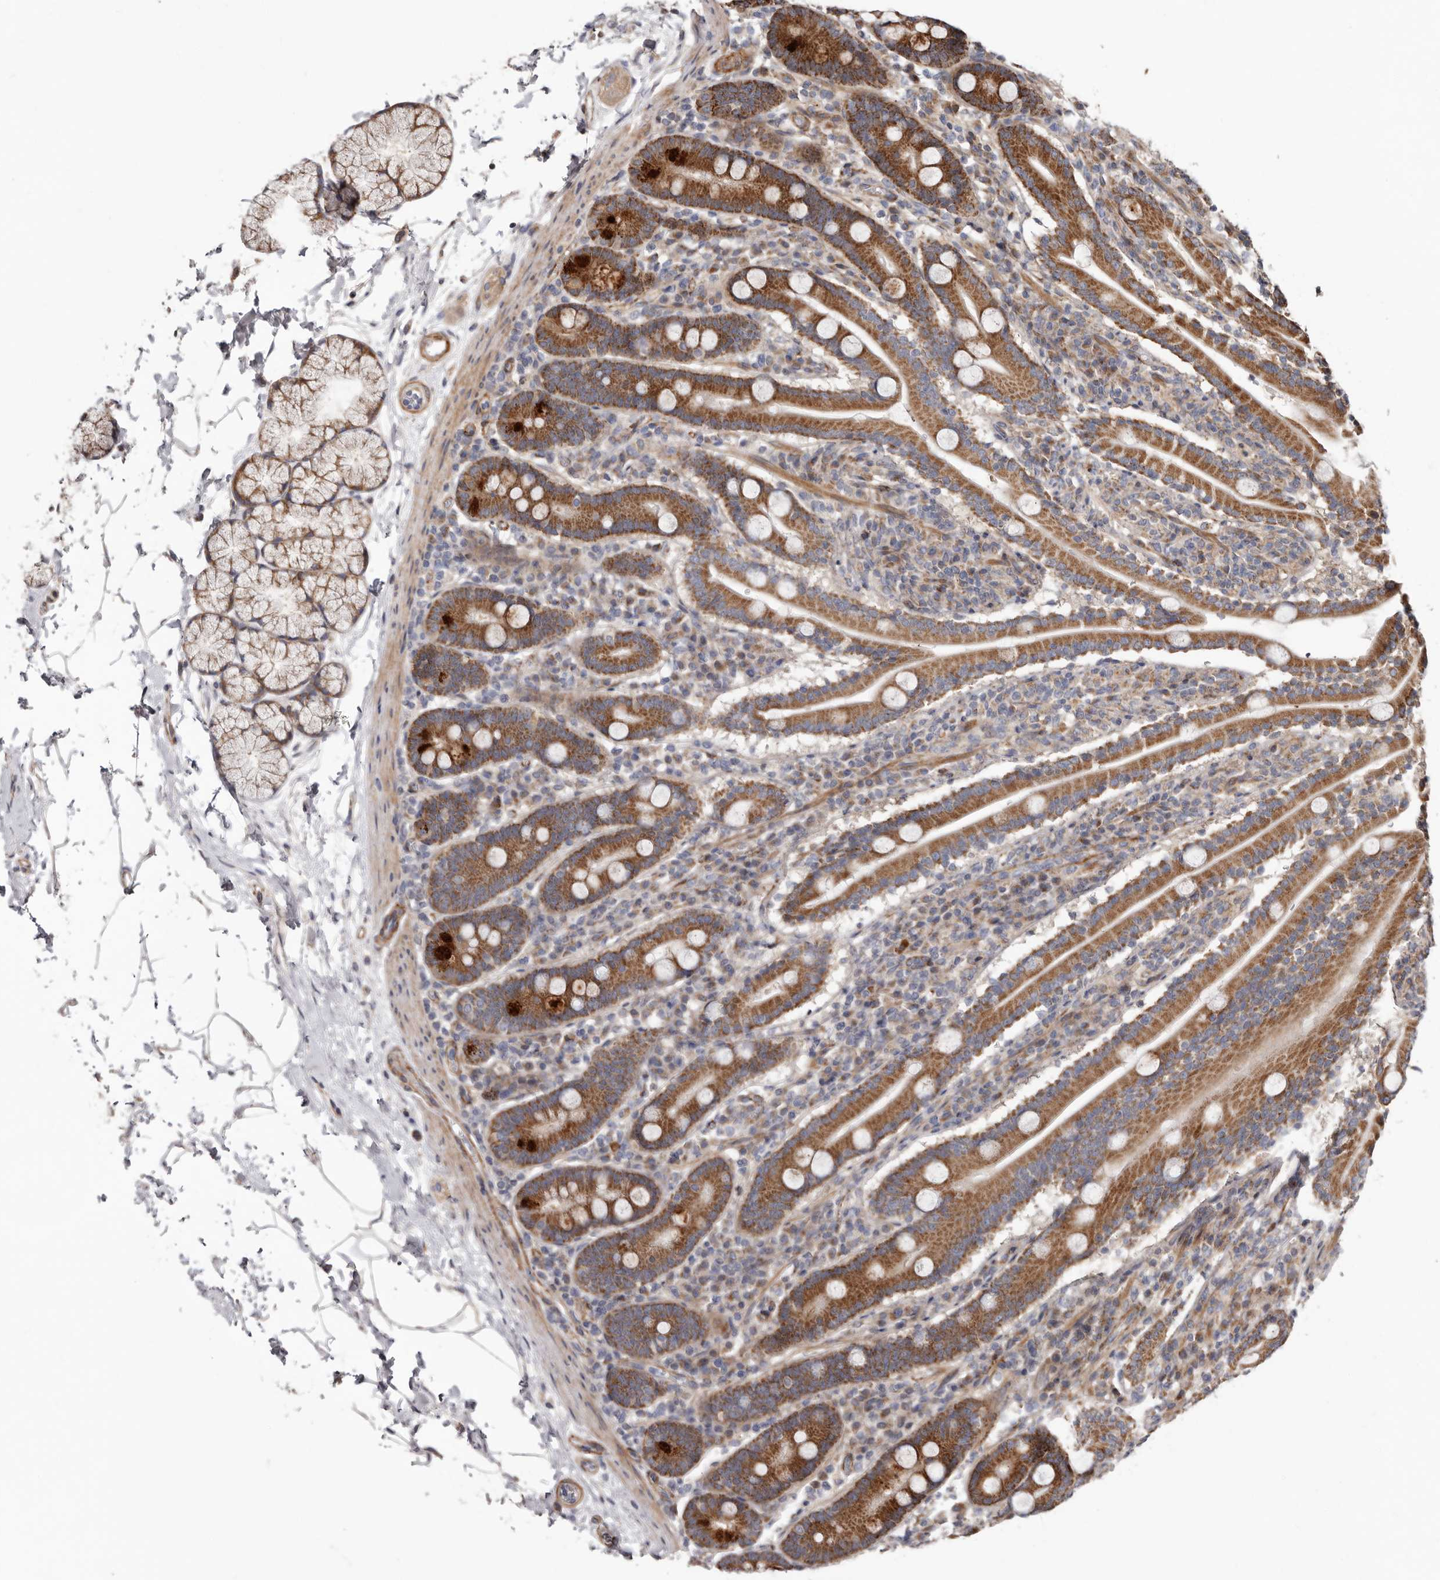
{"staining": {"intensity": "strong", "quantity": "25%-75%", "location": "cytoplasmic/membranous"}, "tissue": "duodenum", "cell_type": "Glandular cells", "image_type": "normal", "snomed": [{"axis": "morphology", "description": "Normal tissue, NOS"}, {"axis": "topography", "description": "Duodenum"}], "caption": "Approximately 25%-75% of glandular cells in normal human duodenum demonstrate strong cytoplasmic/membranous protein staining as visualized by brown immunohistochemical staining.", "gene": "PROKR1", "patient": {"sex": "male", "age": 35}}